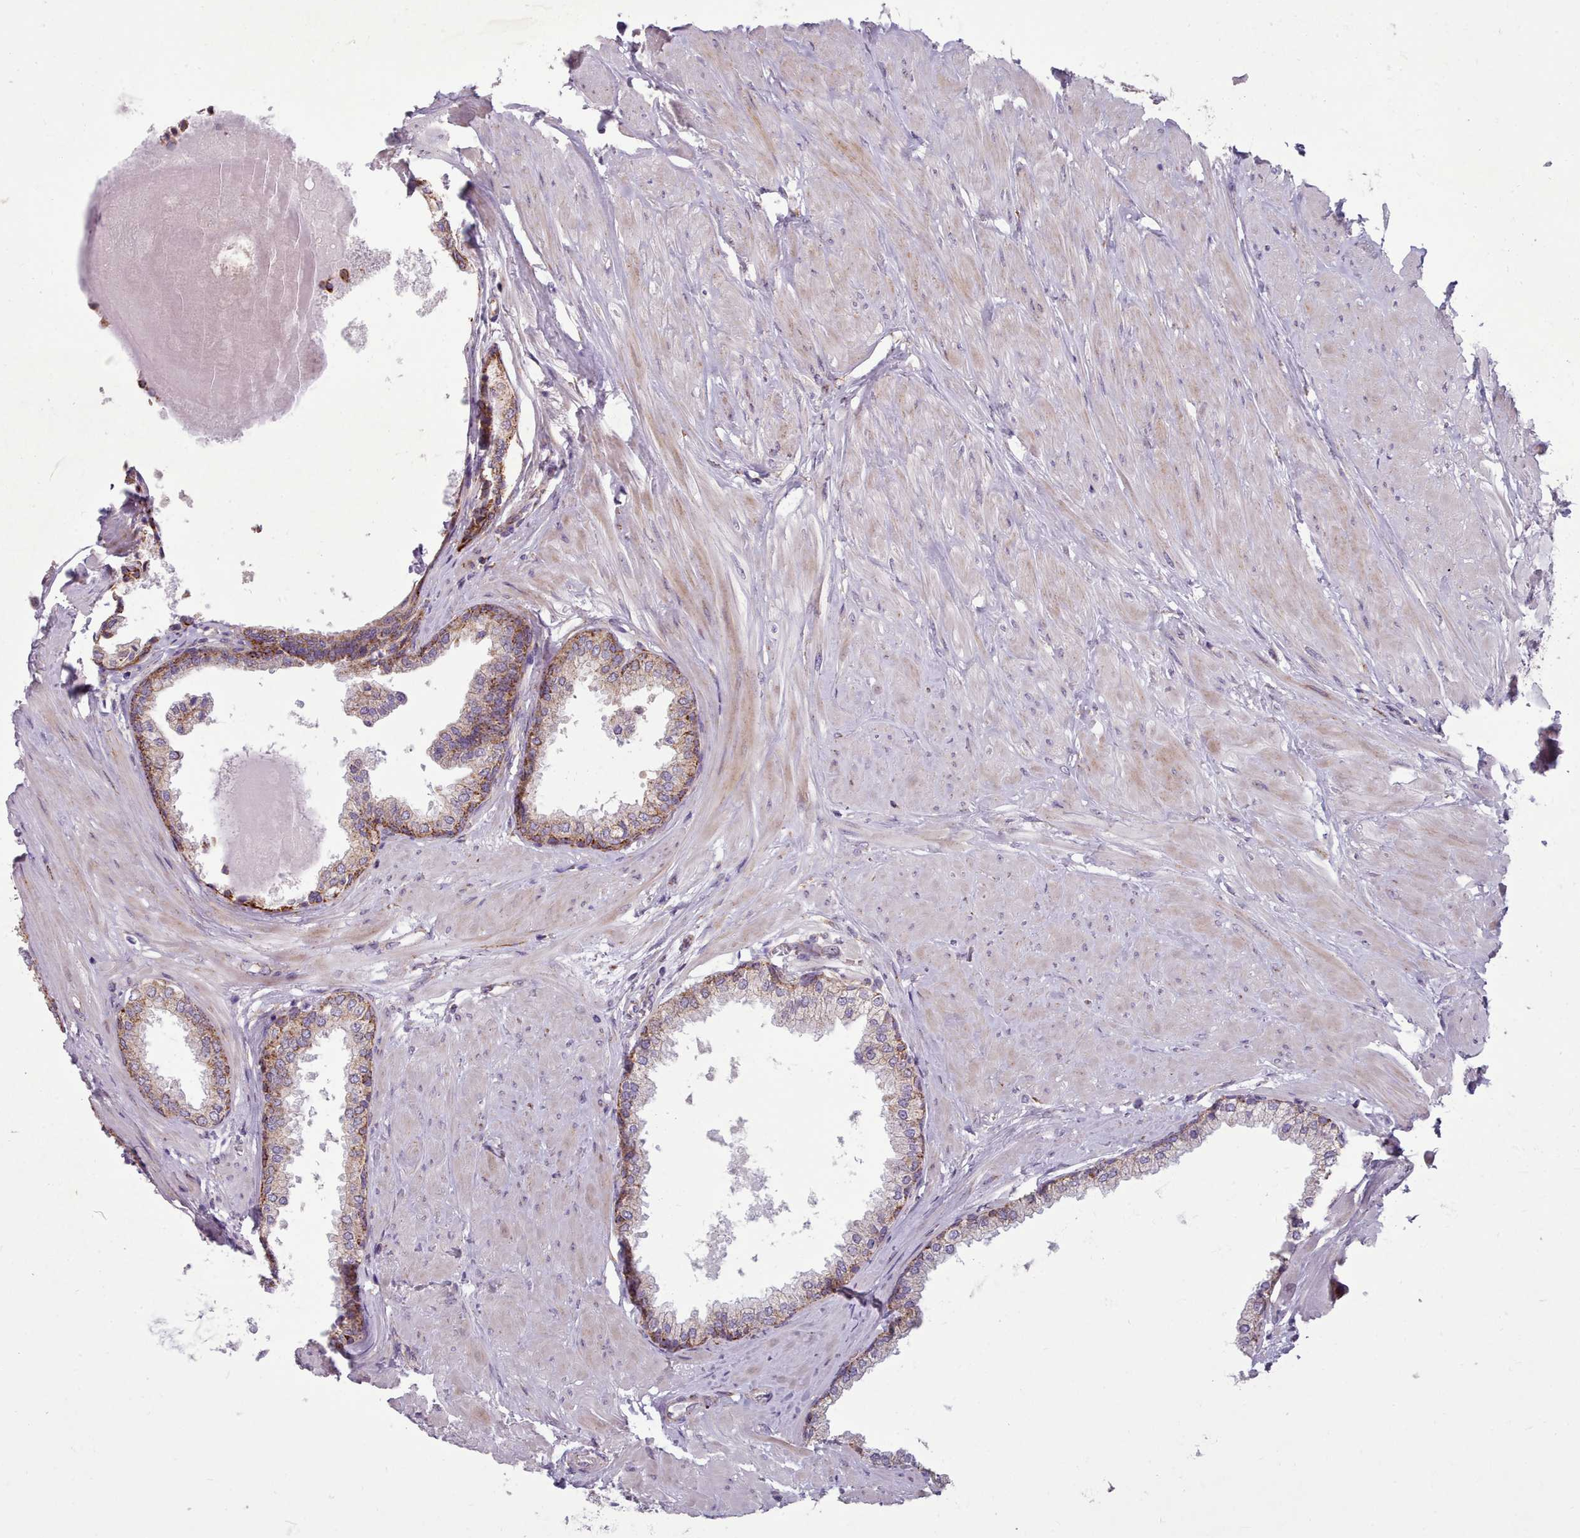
{"staining": {"intensity": "moderate", "quantity": "25%-75%", "location": "cytoplasmic/membranous"}, "tissue": "prostate", "cell_type": "Glandular cells", "image_type": "normal", "snomed": [{"axis": "morphology", "description": "Normal tissue, NOS"}, {"axis": "topography", "description": "Prostate"}], "caption": "Immunohistochemistry micrograph of unremarkable human prostate stained for a protein (brown), which shows medium levels of moderate cytoplasmic/membranous expression in approximately 25%-75% of glandular cells.", "gene": "FKBP10", "patient": {"sex": "male", "age": 48}}